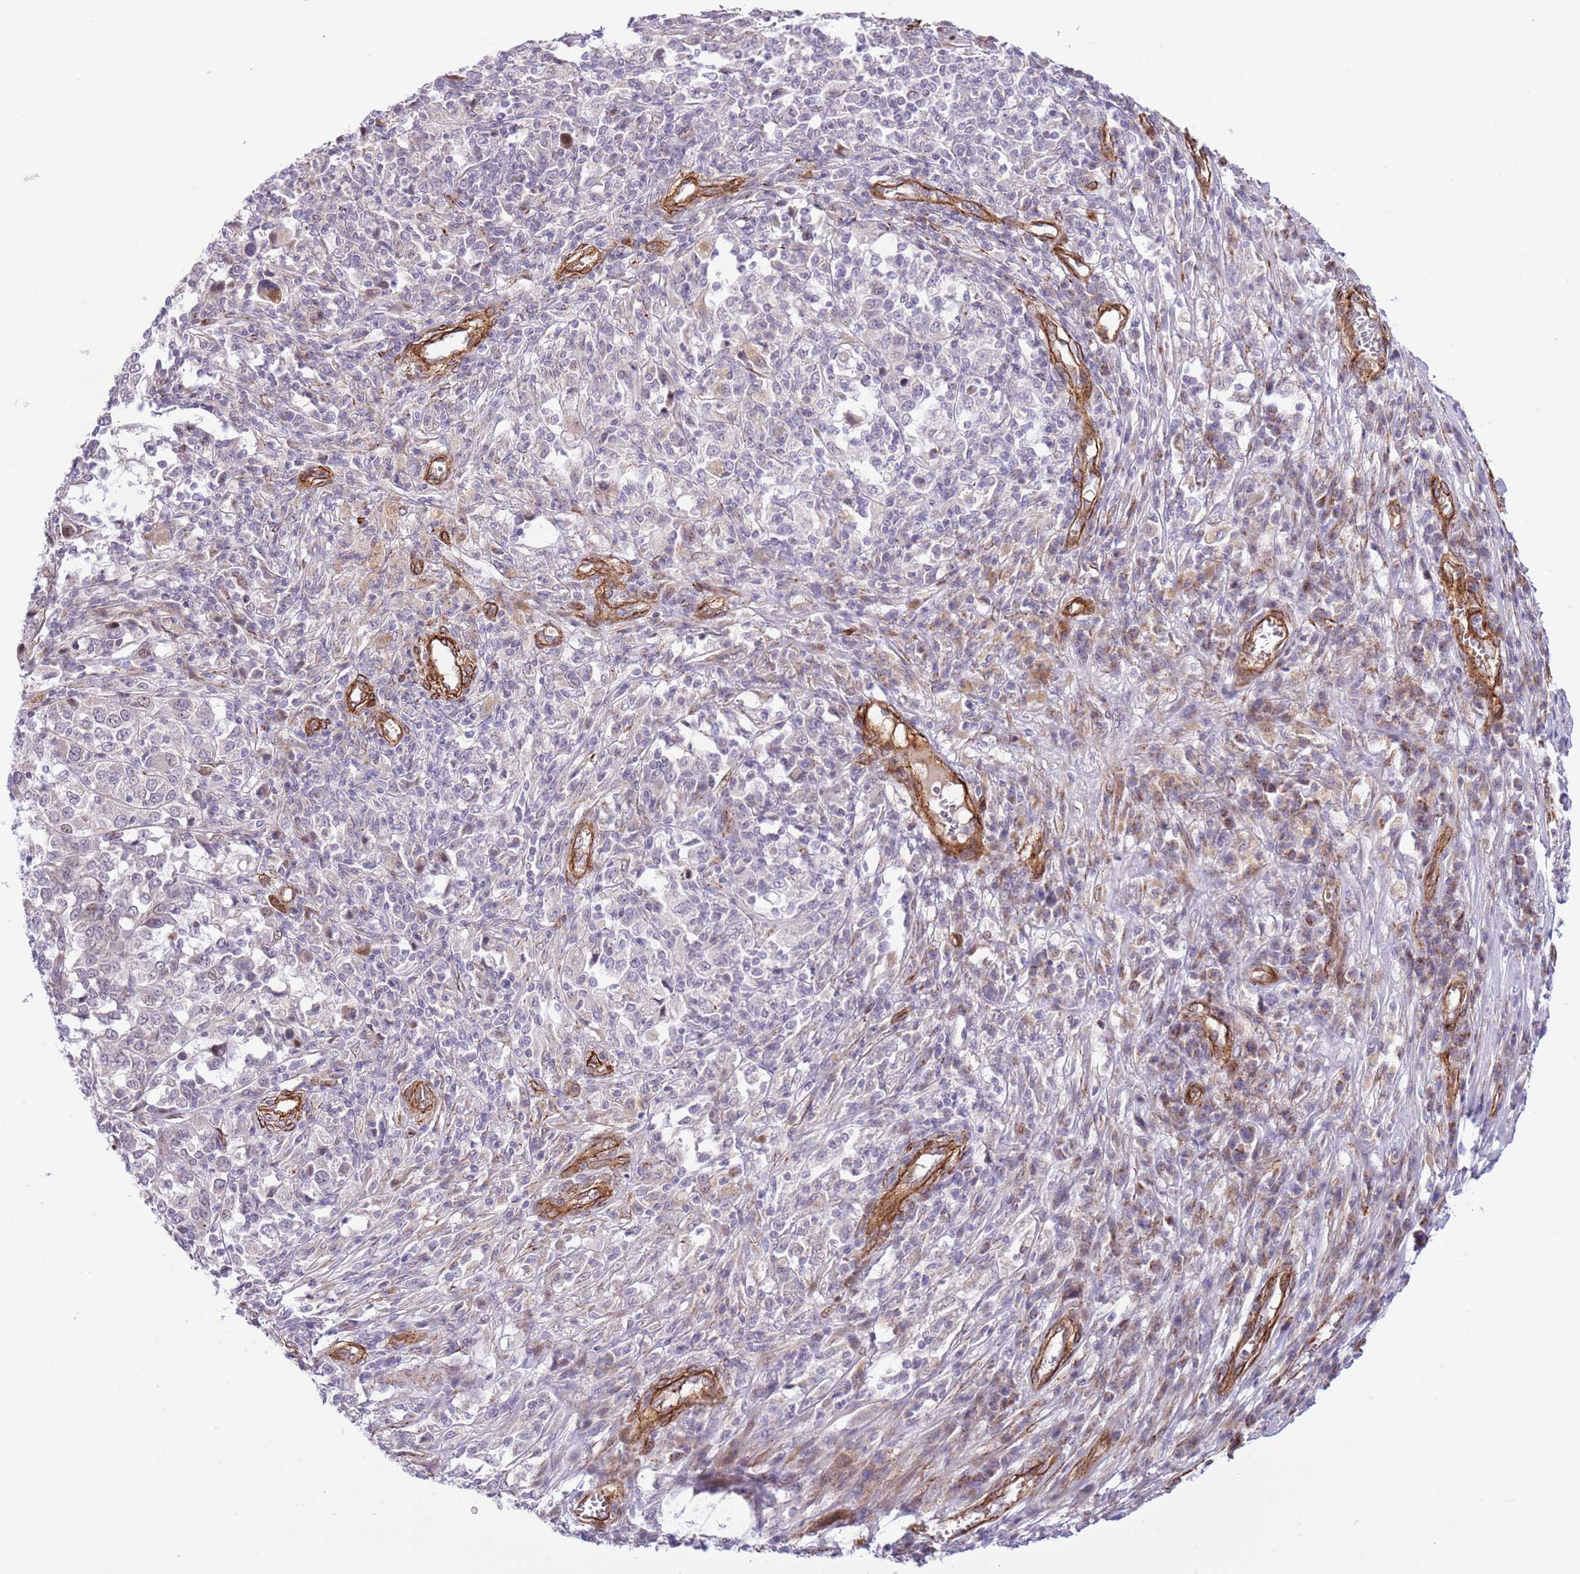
{"staining": {"intensity": "negative", "quantity": "none", "location": "none"}, "tissue": "melanoma", "cell_type": "Tumor cells", "image_type": "cancer", "snomed": [{"axis": "morphology", "description": "Malignant melanoma, Metastatic site"}, {"axis": "topography", "description": "Lymph node"}], "caption": "Malignant melanoma (metastatic site) stained for a protein using immunohistochemistry (IHC) reveals no expression tumor cells.", "gene": "NEK3", "patient": {"sex": "male", "age": 44}}